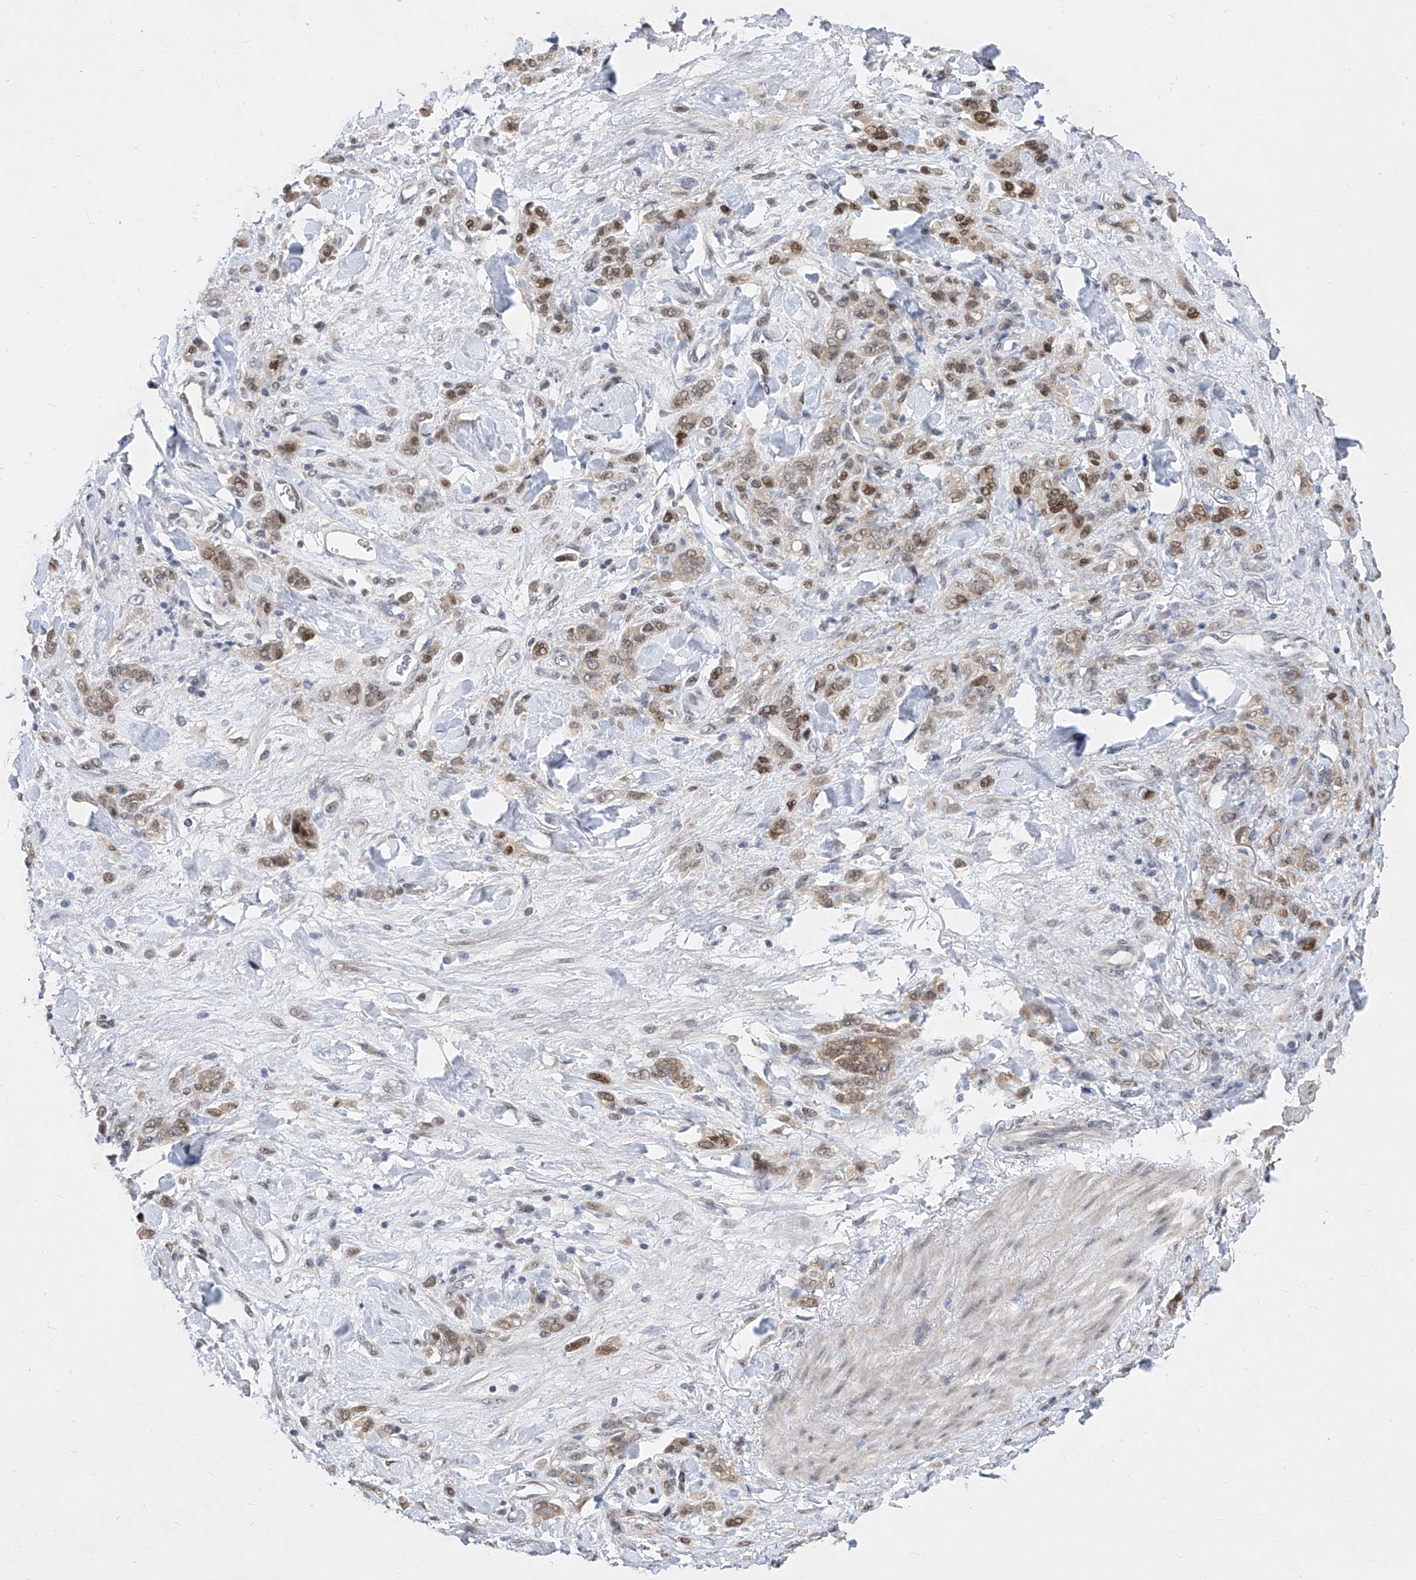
{"staining": {"intensity": "moderate", "quantity": "25%-75%", "location": "cytoplasmic/membranous,nuclear"}, "tissue": "stomach cancer", "cell_type": "Tumor cells", "image_type": "cancer", "snomed": [{"axis": "morphology", "description": "Normal tissue, NOS"}, {"axis": "morphology", "description": "Adenocarcinoma, NOS"}, {"axis": "topography", "description": "Stomach"}], "caption": "Moderate cytoplasmic/membranous and nuclear protein positivity is present in about 25%-75% of tumor cells in stomach adenocarcinoma.", "gene": "CETN2", "patient": {"sex": "male", "age": 82}}